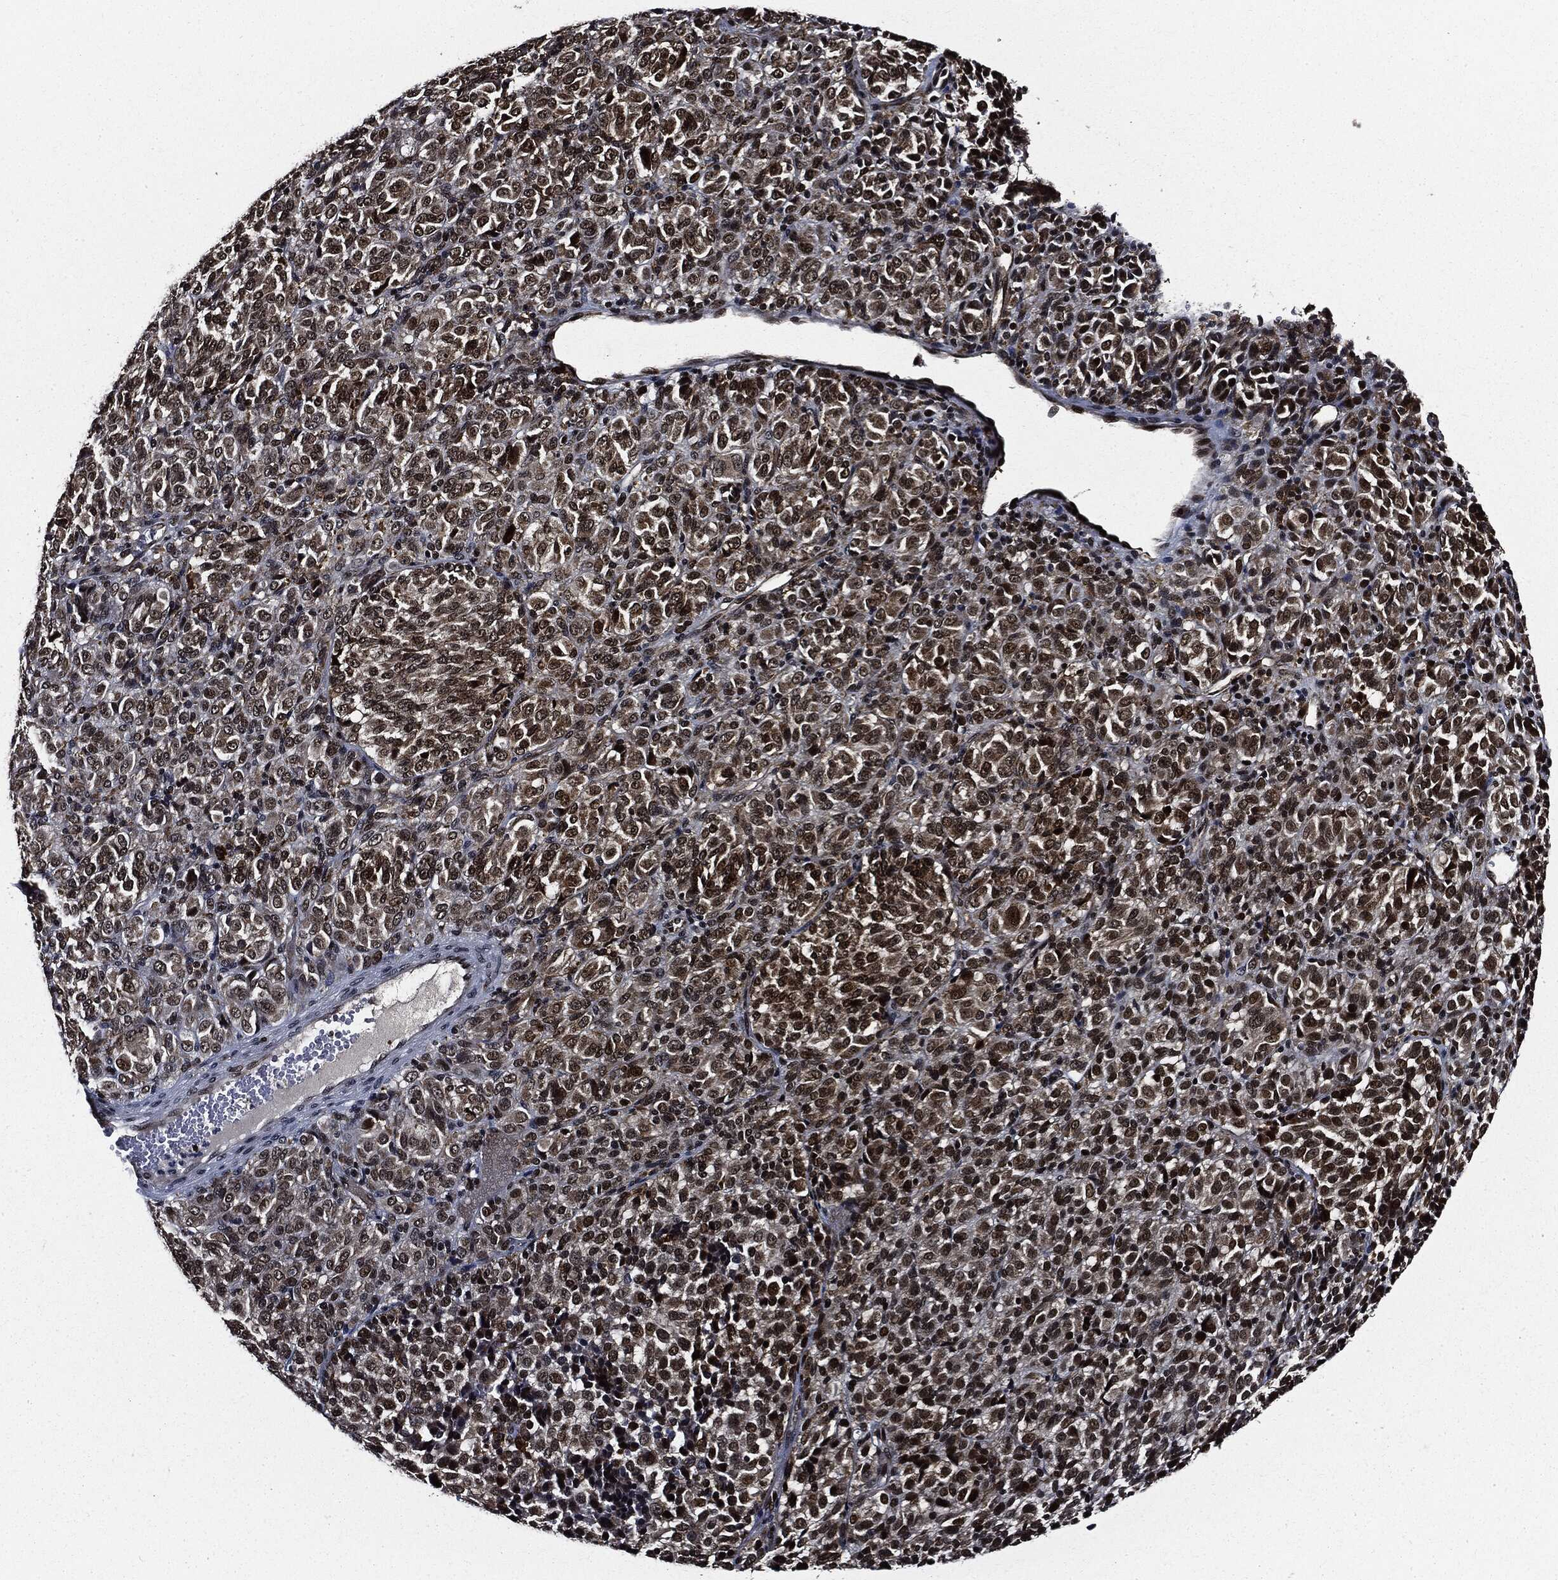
{"staining": {"intensity": "strong", "quantity": "25%-75%", "location": "nuclear"}, "tissue": "melanoma", "cell_type": "Tumor cells", "image_type": "cancer", "snomed": [{"axis": "morphology", "description": "Malignant melanoma, Metastatic site"}, {"axis": "topography", "description": "Brain"}], "caption": "Malignant melanoma (metastatic site) stained with a protein marker shows strong staining in tumor cells.", "gene": "SUGT1", "patient": {"sex": "female", "age": 56}}